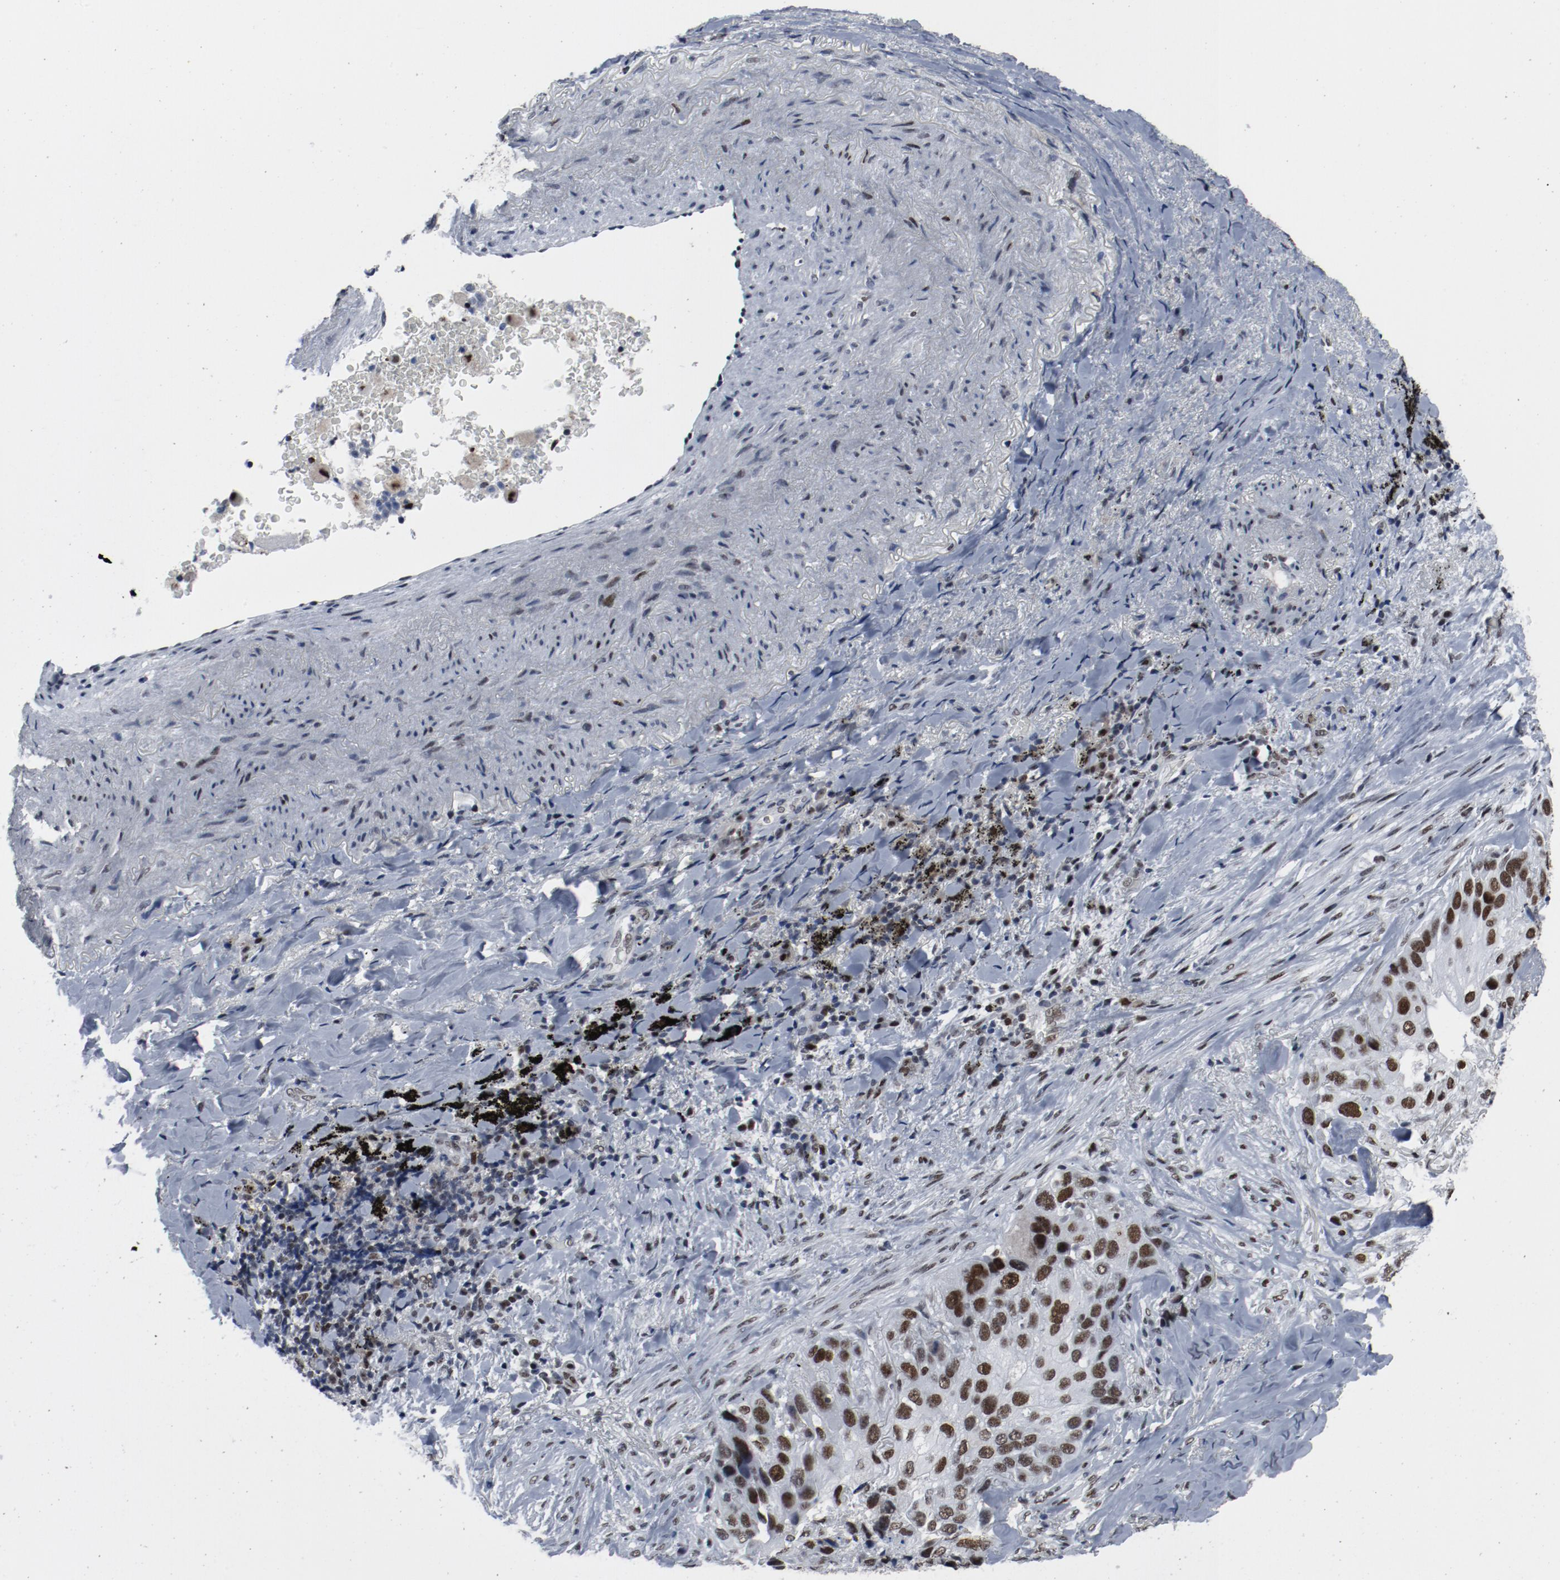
{"staining": {"intensity": "strong", "quantity": ">75%", "location": "nuclear"}, "tissue": "lung cancer", "cell_type": "Tumor cells", "image_type": "cancer", "snomed": [{"axis": "morphology", "description": "Squamous cell carcinoma, NOS"}, {"axis": "topography", "description": "Lung"}], "caption": "DAB (3,3'-diaminobenzidine) immunohistochemical staining of lung cancer reveals strong nuclear protein staining in approximately >75% of tumor cells.", "gene": "JMJD6", "patient": {"sex": "male", "age": 54}}